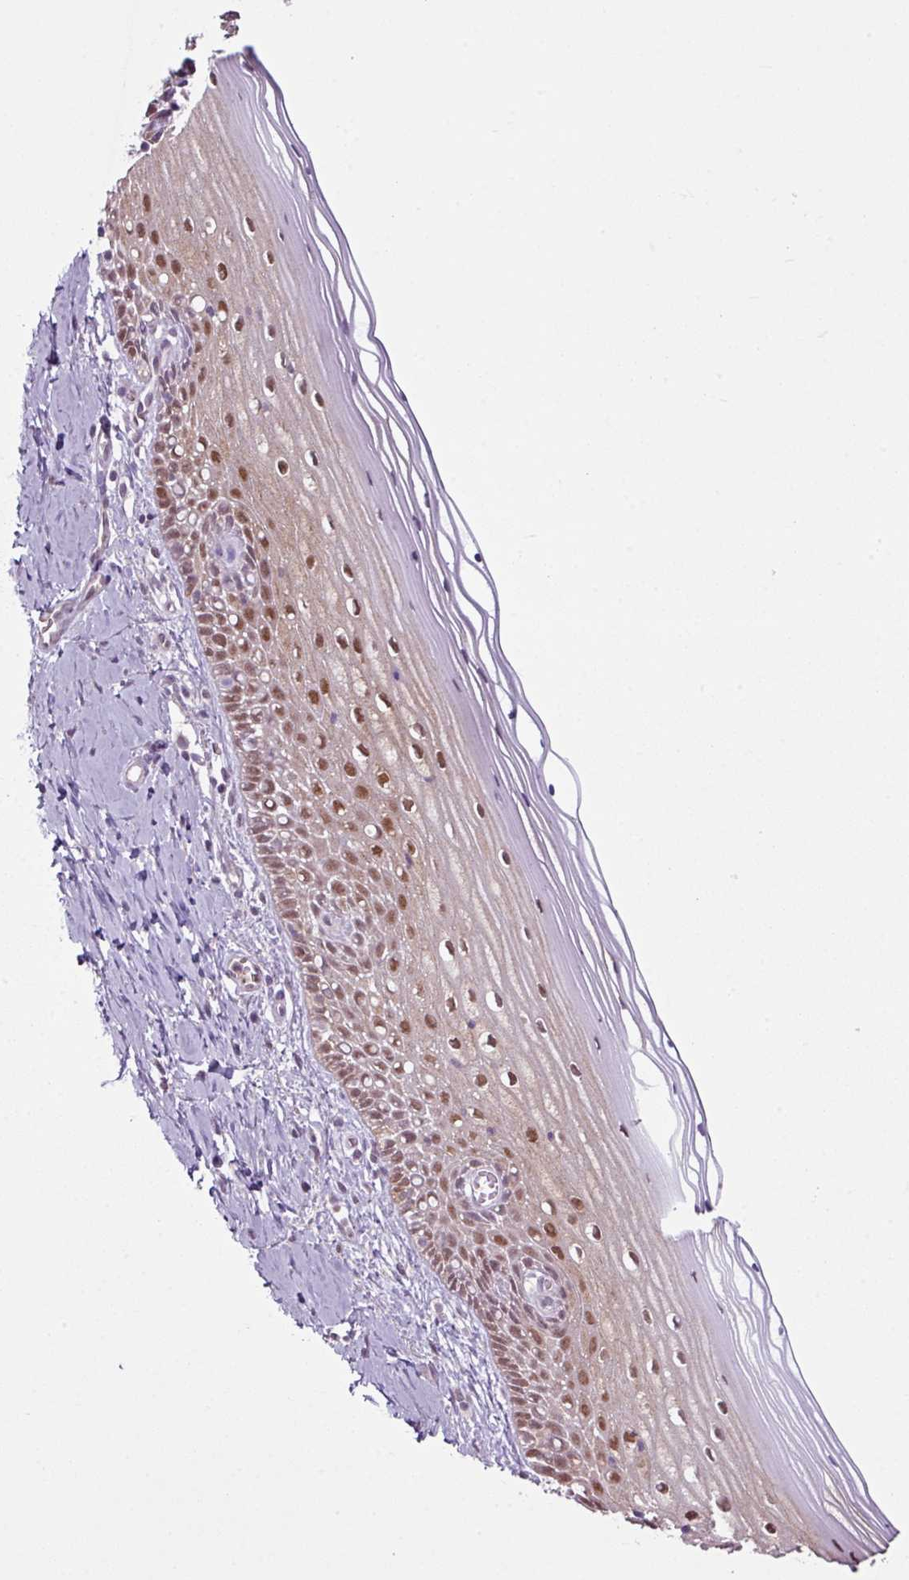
{"staining": {"intensity": "moderate", "quantity": "<25%", "location": "nuclear"}, "tissue": "cervix", "cell_type": "Glandular cells", "image_type": "normal", "snomed": [{"axis": "morphology", "description": "Normal tissue, NOS"}, {"axis": "topography", "description": "Cervix"}], "caption": "Immunohistochemical staining of unremarkable human cervix reveals <25% levels of moderate nuclear protein expression in approximately <25% of glandular cells. (Stains: DAB (3,3'-diaminobenzidine) in brown, nuclei in blue, Microscopy: brightfield microscopy at high magnification).", "gene": "TTLL12", "patient": {"sex": "female", "age": 44}}